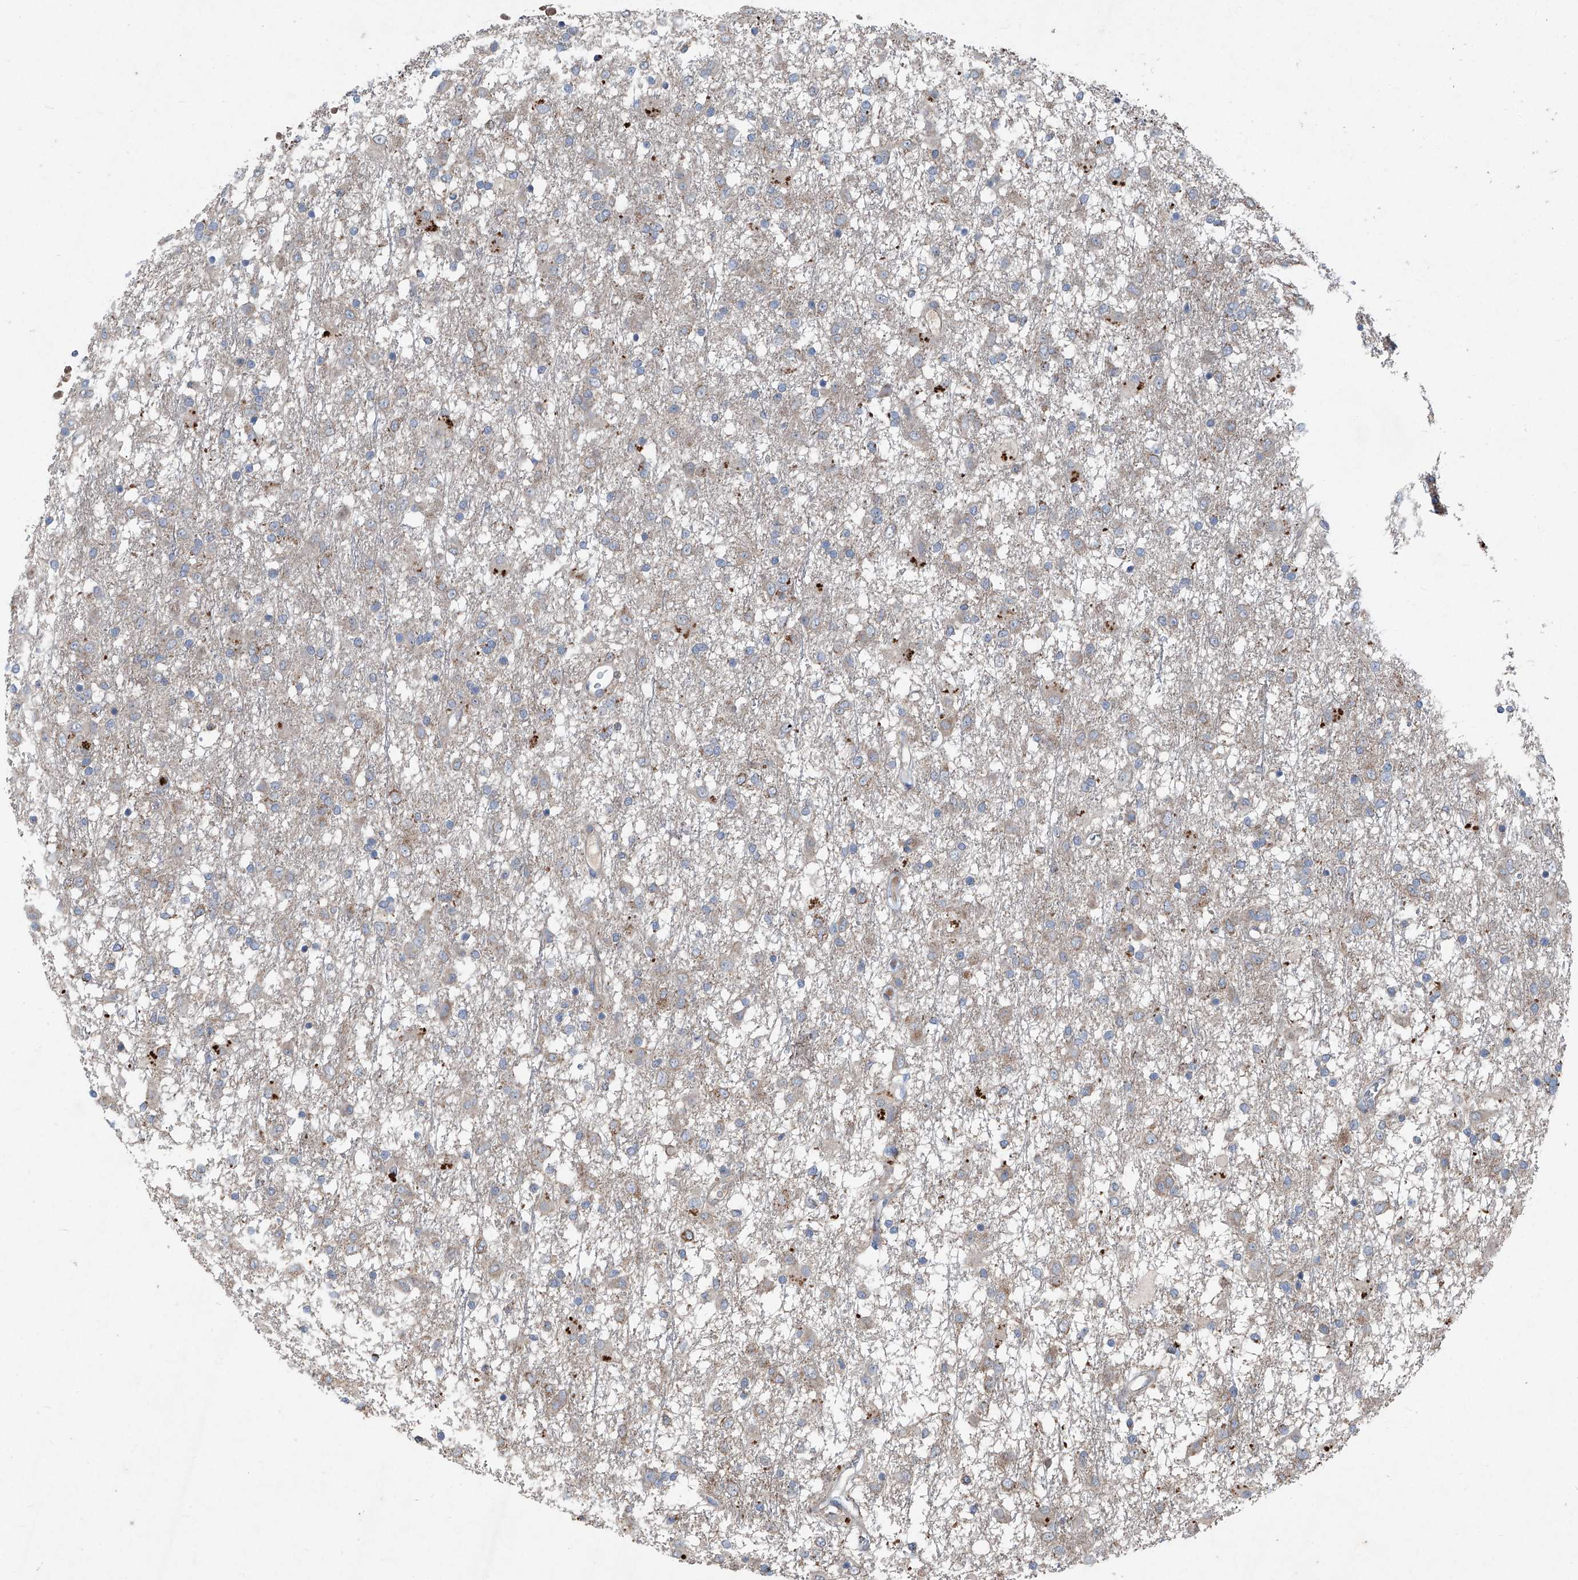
{"staining": {"intensity": "negative", "quantity": "none", "location": "none"}, "tissue": "glioma", "cell_type": "Tumor cells", "image_type": "cancer", "snomed": [{"axis": "morphology", "description": "Glioma, malignant, Low grade"}, {"axis": "topography", "description": "Brain"}], "caption": "High magnification brightfield microscopy of malignant low-grade glioma stained with DAB (brown) and counterstained with hematoxylin (blue): tumor cells show no significant staining.", "gene": "FOXRED2", "patient": {"sex": "male", "age": 65}}